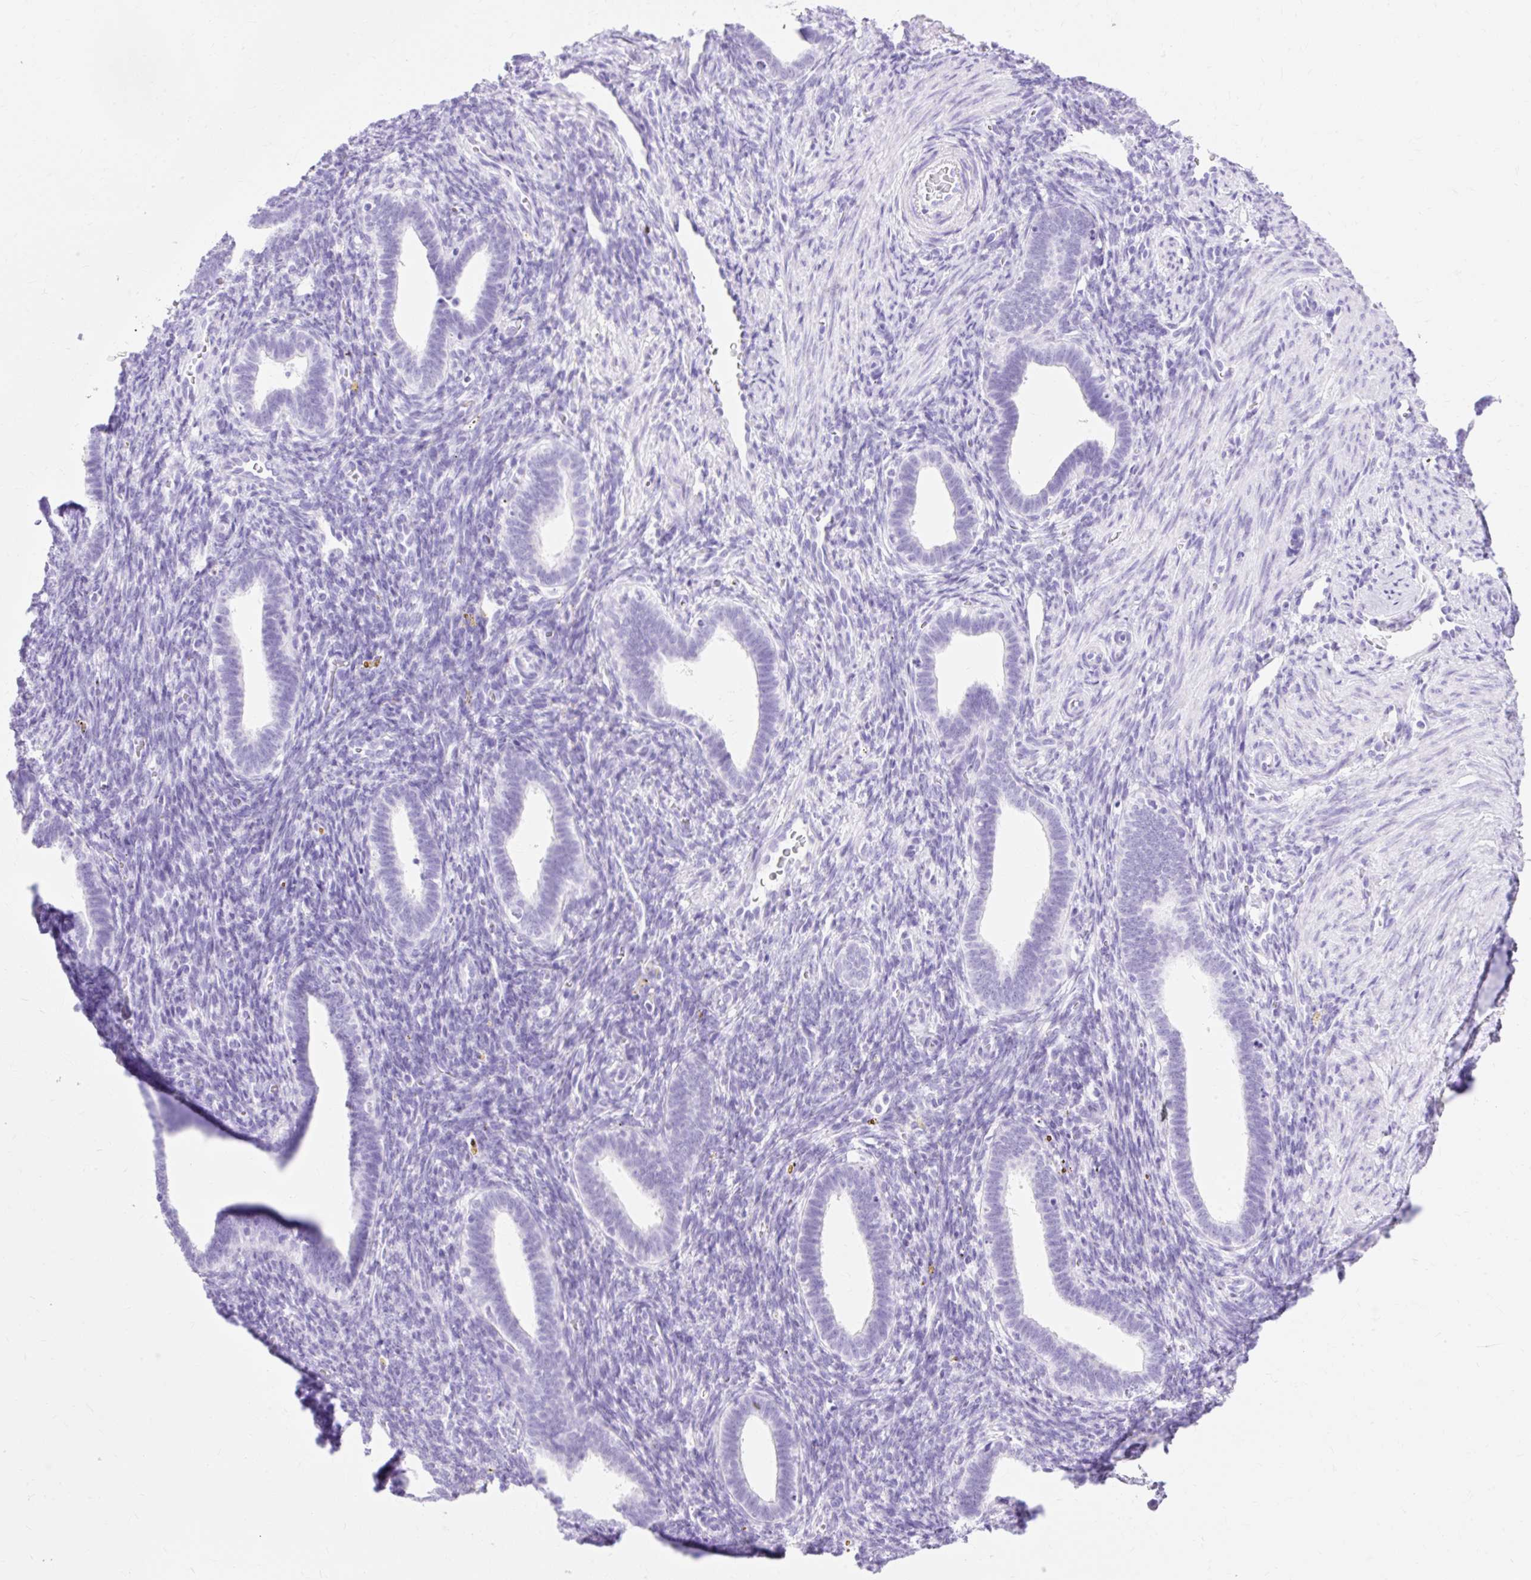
{"staining": {"intensity": "negative", "quantity": "none", "location": "none"}, "tissue": "endometrium", "cell_type": "Cells in endometrial stroma", "image_type": "normal", "snomed": [{"axis": "morphology", "description": "Normal tissue, NOS"}, {"axis": "topography", "description": "Endometrium"}], "caption": "The image exhibits no significant positivity in cells in endometrial stroma of endometrium.", "gene": "MBP", "patient": {"sex": "female", "age": 34}}